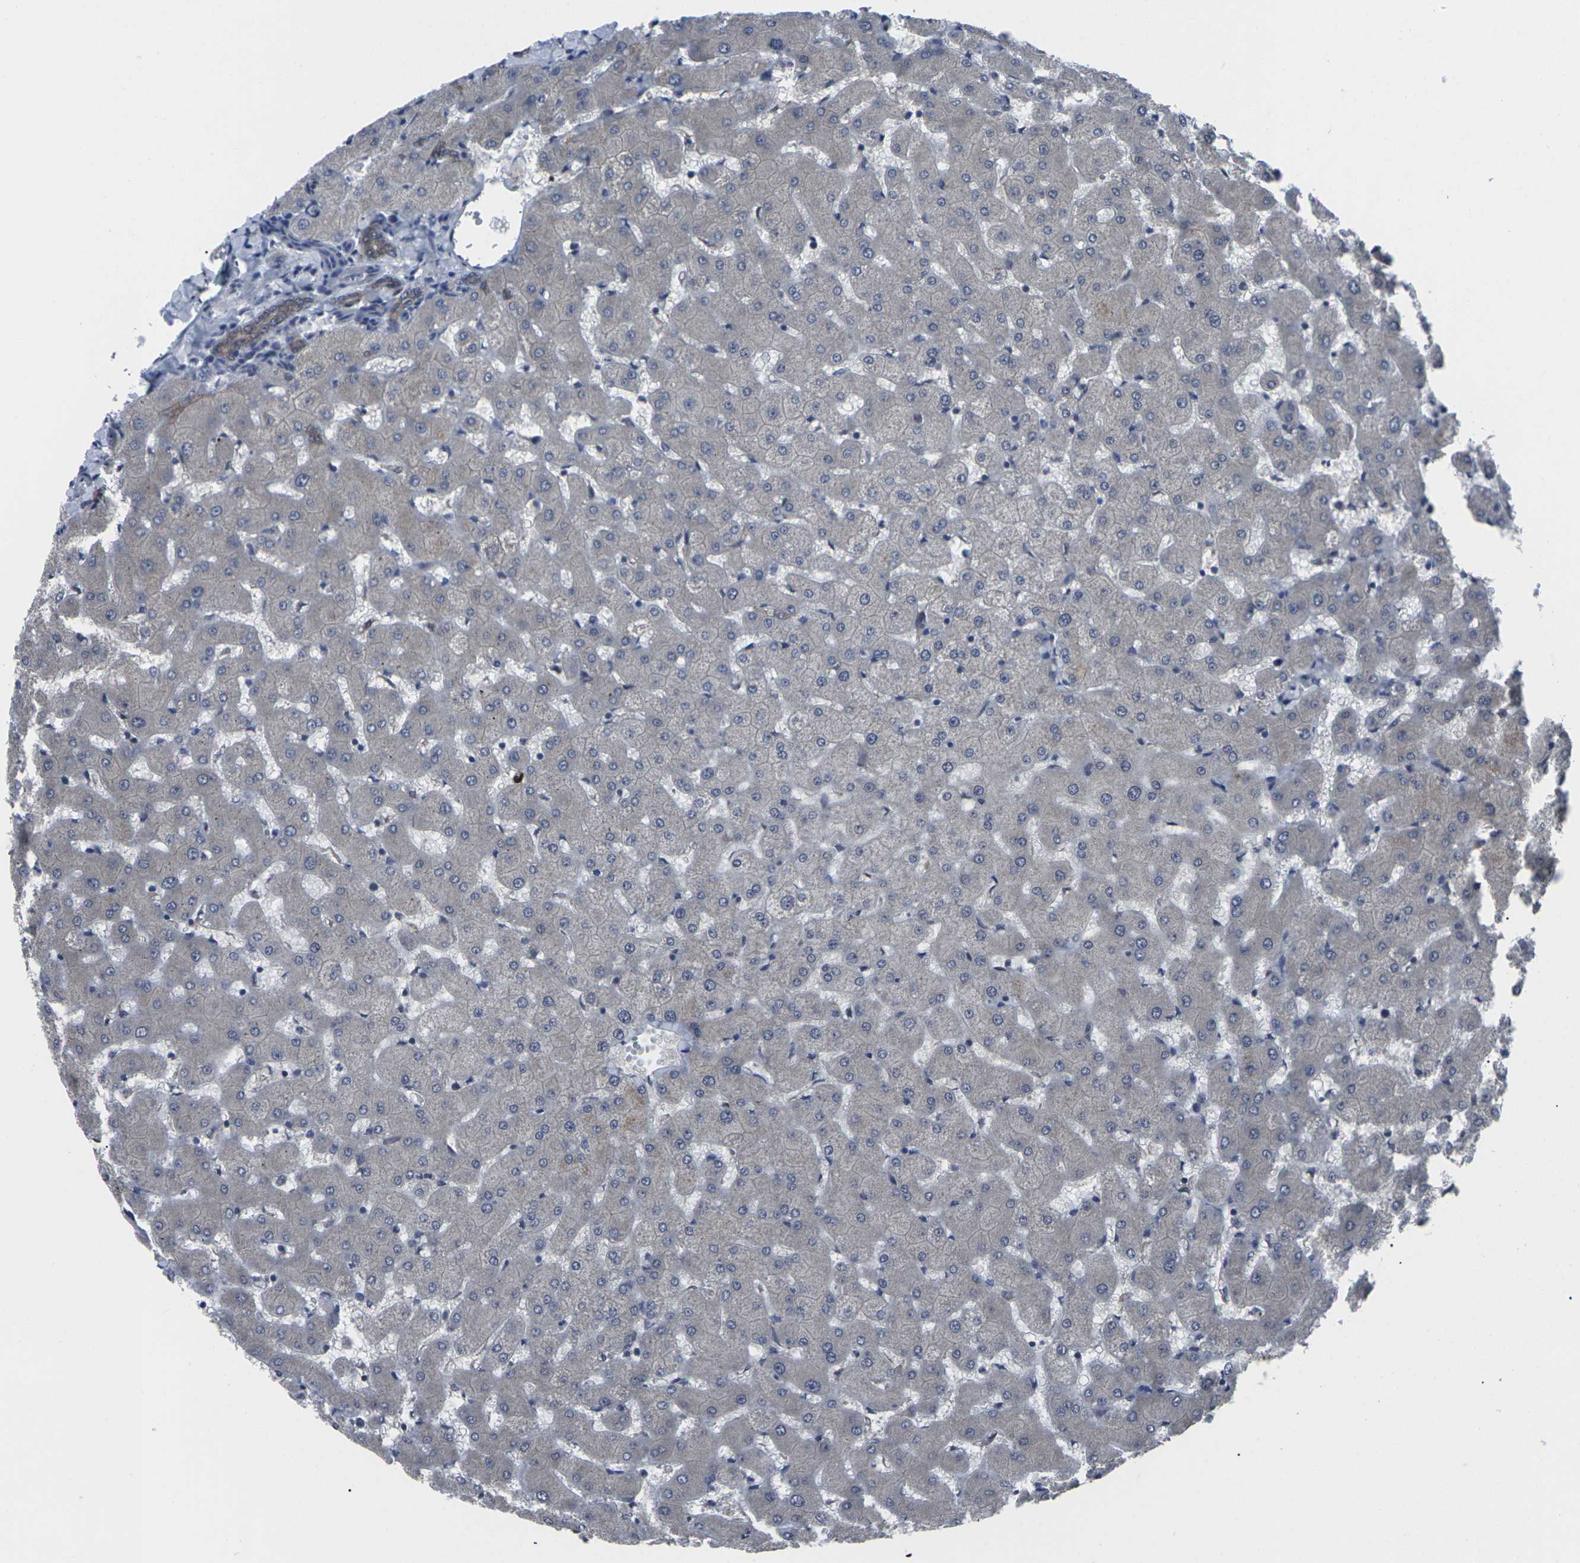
{"staining": {"intensity": "moderate", "quantity": ">75%", "location": "cytoplasmic/membranous"}, "tissue": "liver", "cell_type": "Cholangiocytes", "image_type": "normal", "snomed": [{"axis": "morphology", "description": "Normal tissue, NOS"}, {"axis": "topography", "description": "Liver"}], "caption": "Cholangiocytes demonstrate medium levels of moderate cytoplasmic/membranous staining in approximately >75% of cells in normal liver.", "gene": "MAPKAPK2", "patient": {"sex": "female", "age": 63}}